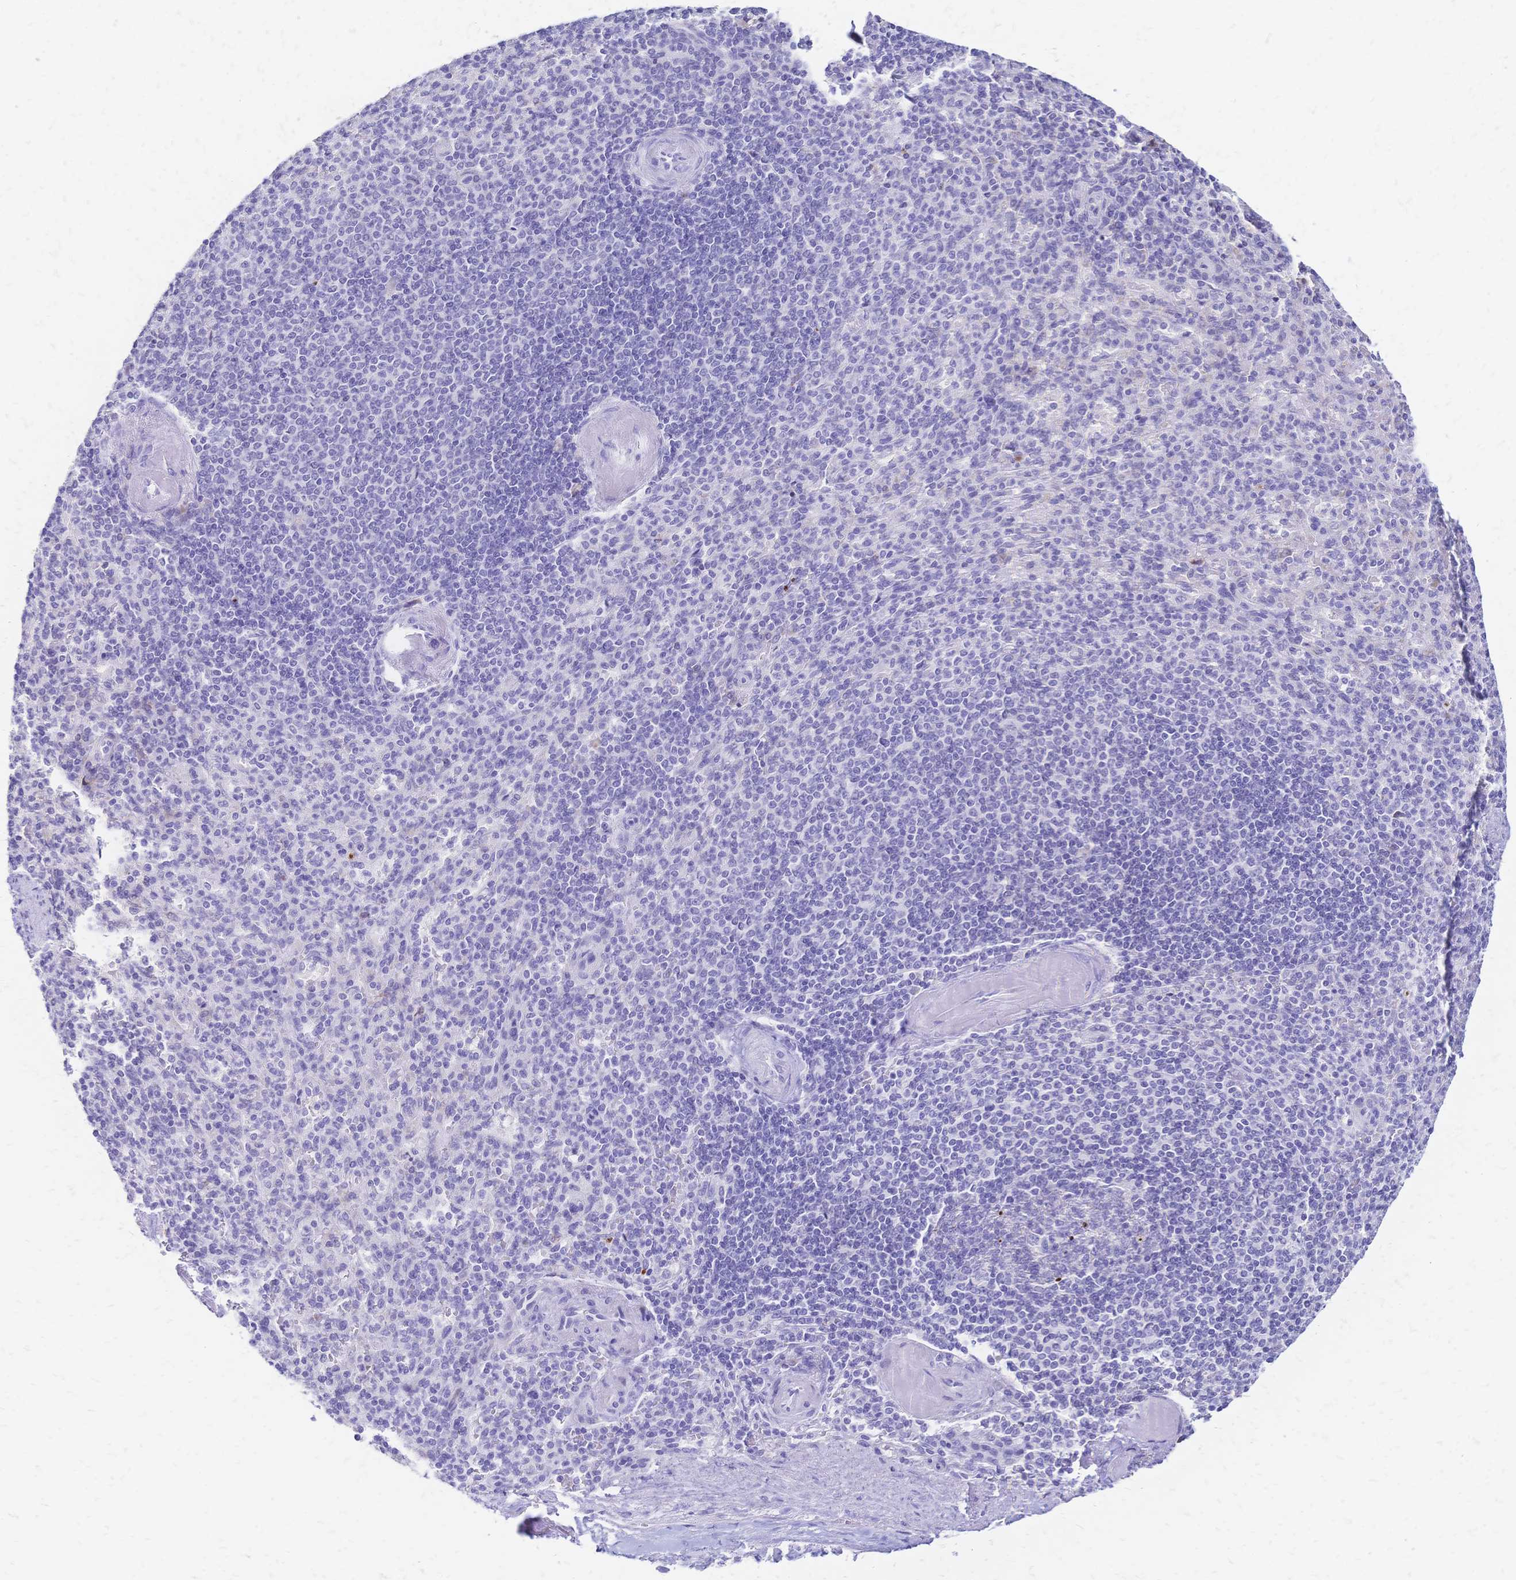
{"staining": {"intensity": "negative", "quantity": "none", "location": "none"}, "tissue": "spleen", "cell_type": "Cells in red pulp", "image_type": "normal", "snomed": [{"axis": "morphology", "description": "Normal tissue, NOS"}, {"axis": "topography", "description": "Spleen"}], "caption": "Immunohistochemical staining of unremarkable human spleen demonstrates no significant staining in cells in red pulp.", "gene": "GRB7", "patient": {"sex": "female", "age": 74}}